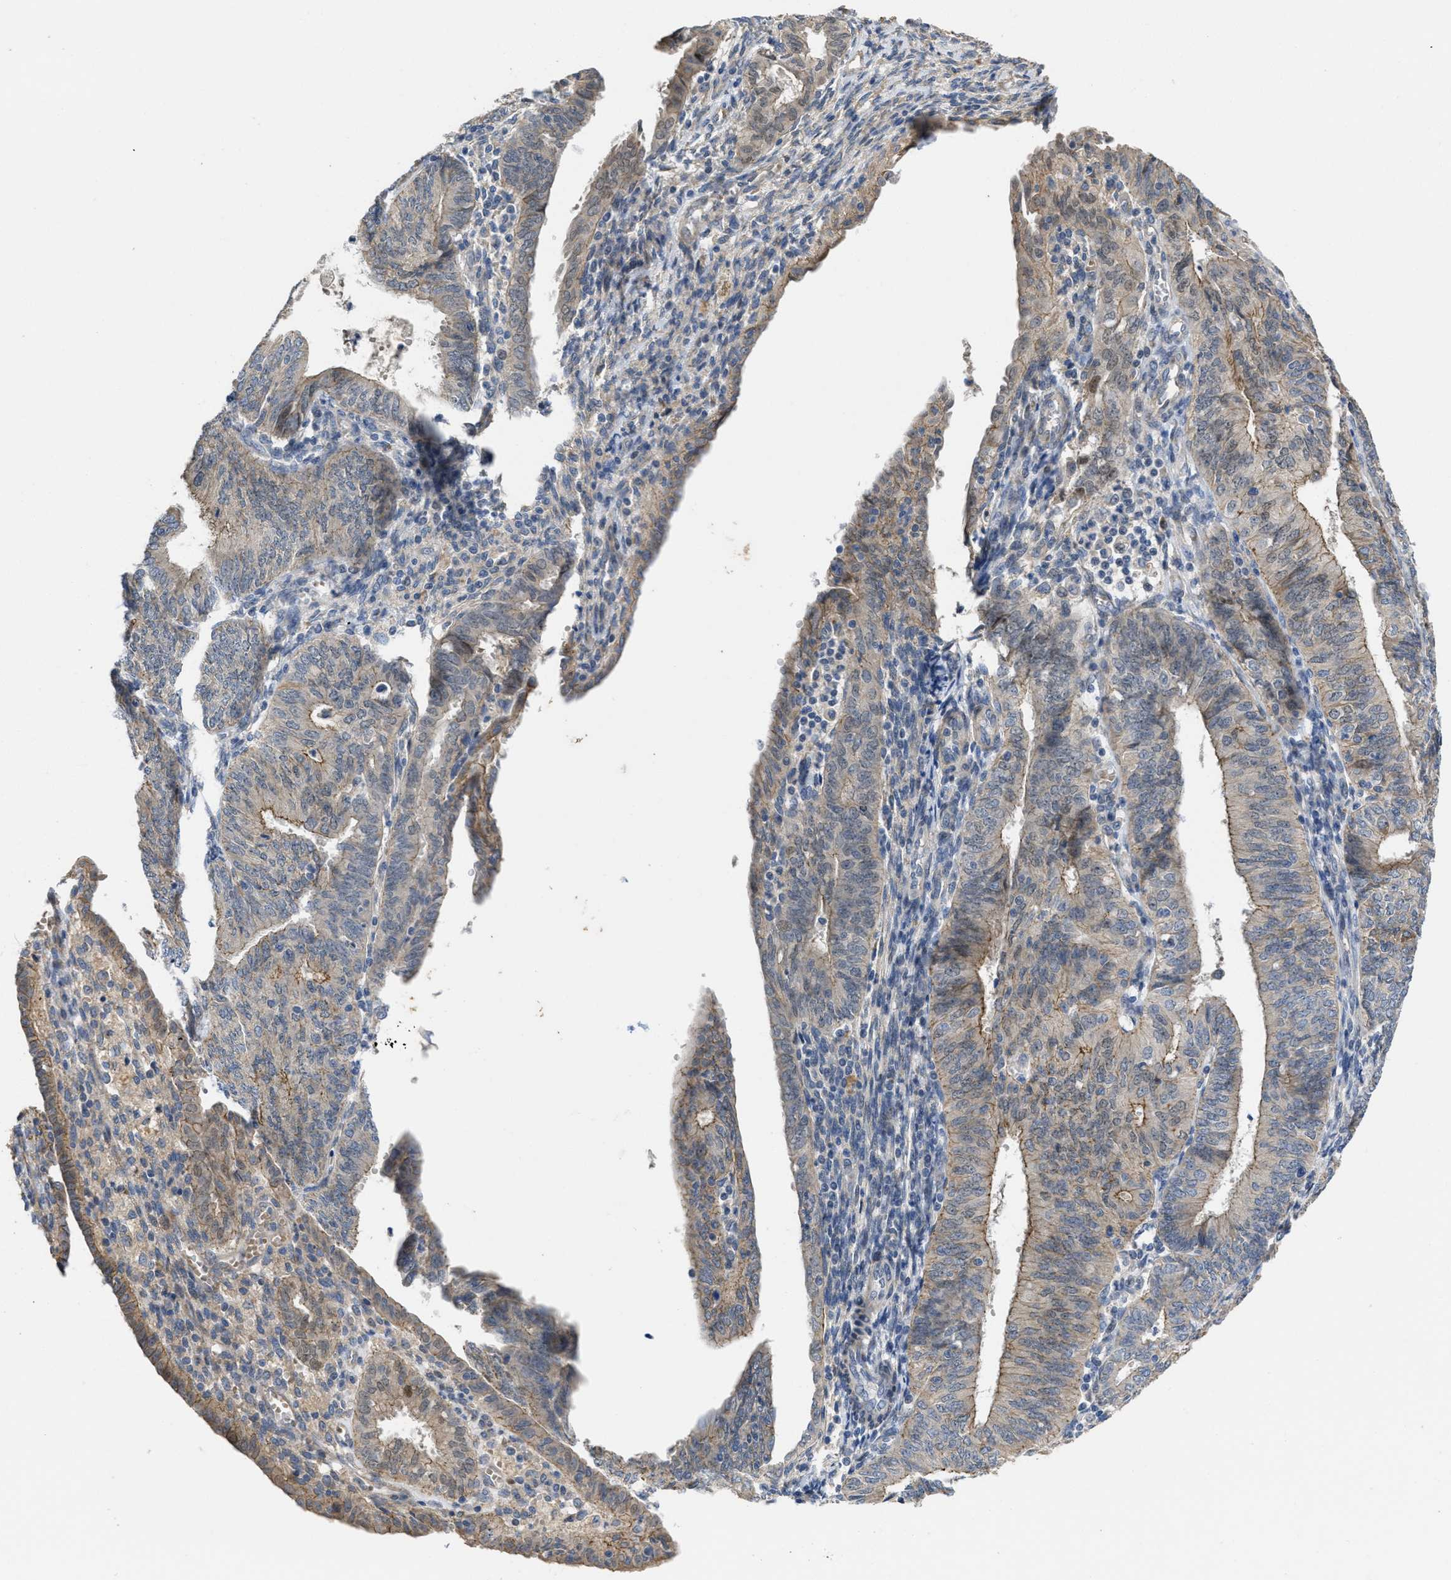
{"staining": {"intensity": "moderate", "quantity": "<25%", "location": "cytoplasmic/membranous"}, "tissue": "endometrial cancer", "cell_type": "Tumor cells", "image_type": "cancer", "snomed": [{"axis": "morphology", "description": "Adenocarcinoma, NOS"}, {"axis": "topography", "description": "Endometrium"}], "caption": "Moderate cytoplasmic/membranous positivity for a protein is seen in about <25% of tumor cells of endometrial cancer using IHC.", "gene": "CDPF1", "patient": {"sex": "female", "age": 58}}